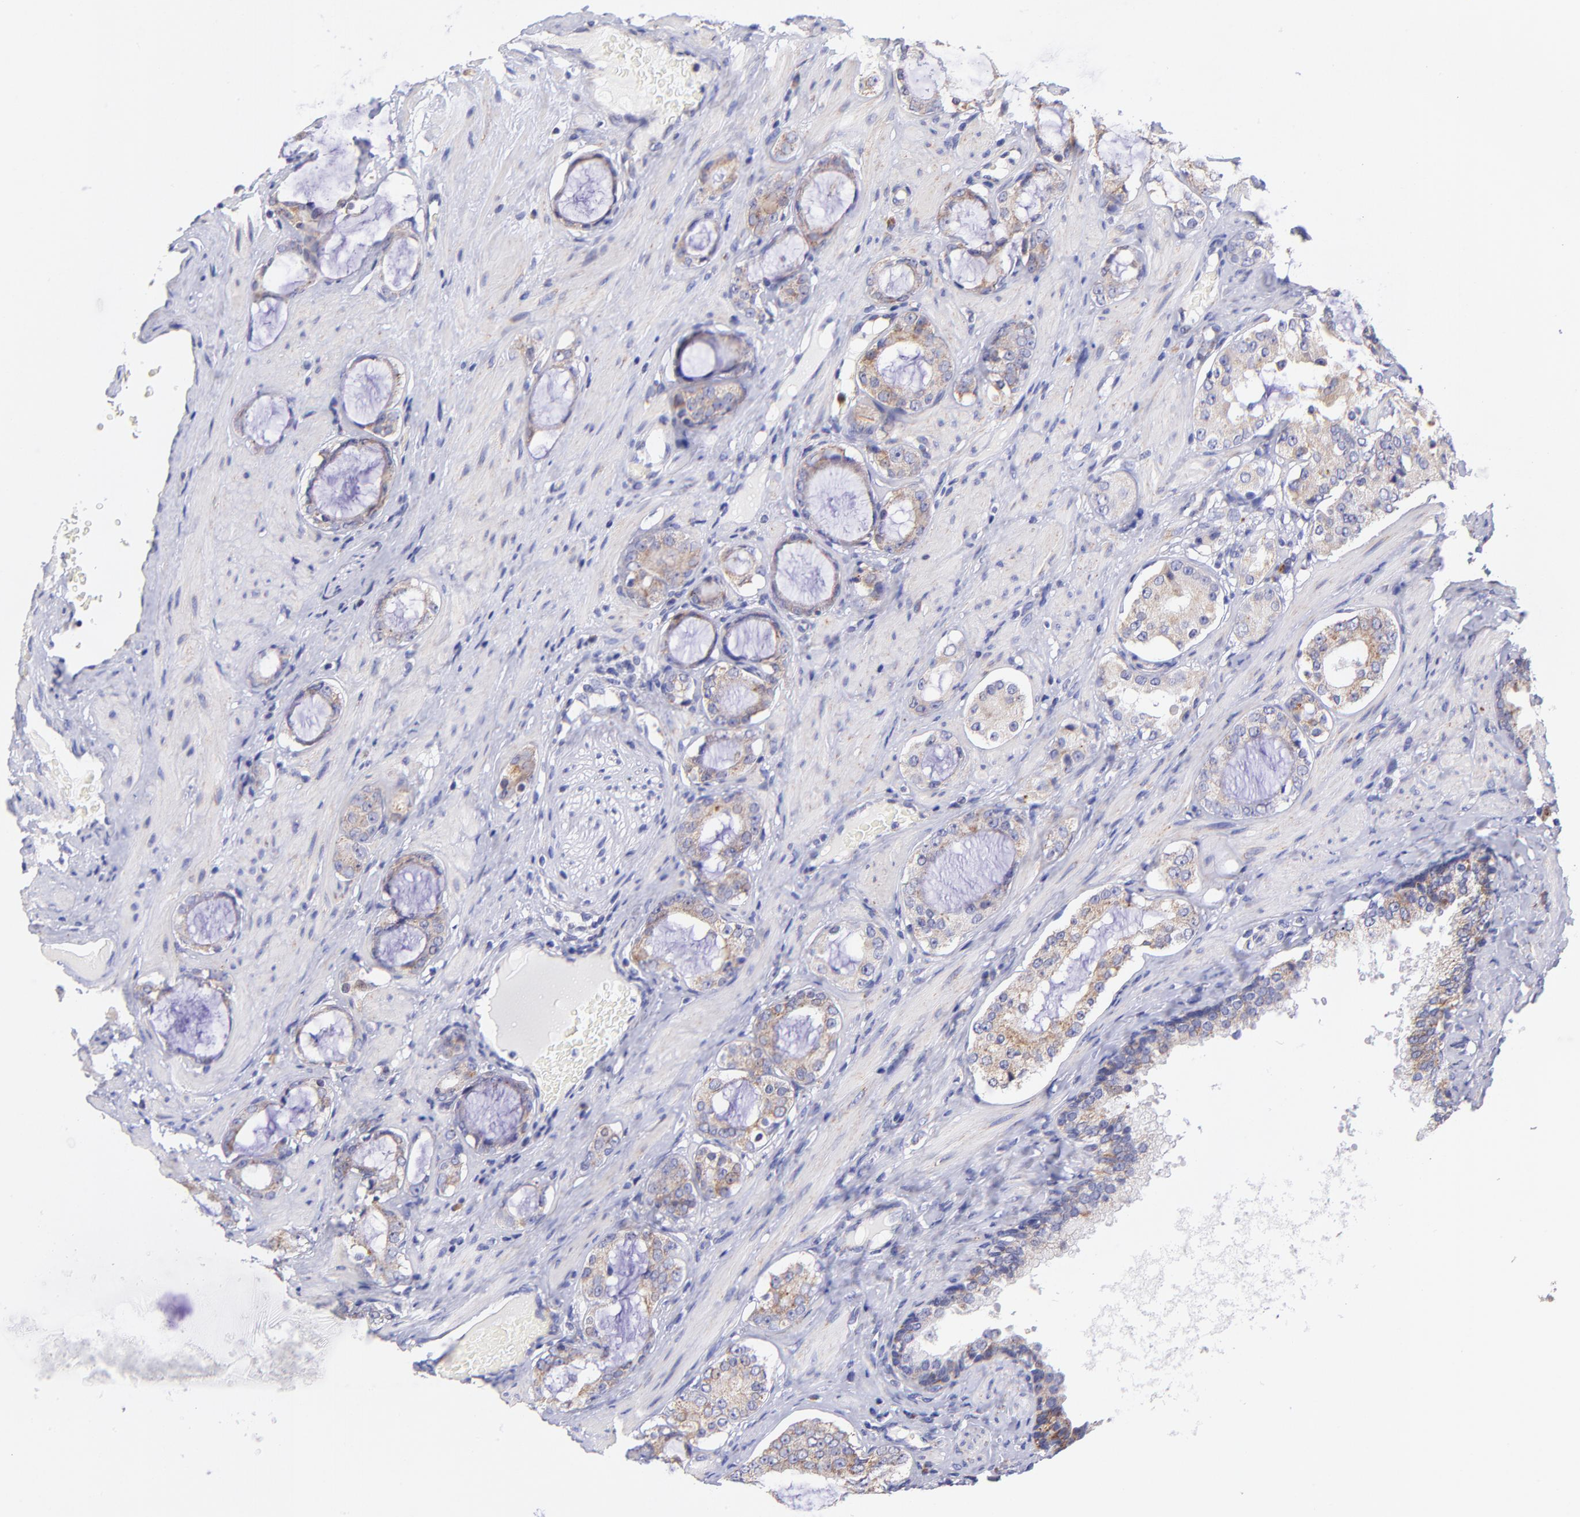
{"staining": {"intensity": "moderate", "quantity": "25%-75%", "location": "cytoplasmic/membranous"}, "tissue": "prostate cancer", "cell_type": "Tumor cells", "image_type": "cancer", "snomed": [{"axis": "morphology", "description": "Adenocarcinoma, Medium grade"}, {"axis": "topography", "description": "Prostate"}], "caption": "Immunohistochemical staining of prostate cancer shows medium levels of moderate cytoplasmic/membranous expression in about 25%-75% of tumor cells.", "gene": "NDUFB7", "patient": {"sex": "male", "age": 73}}